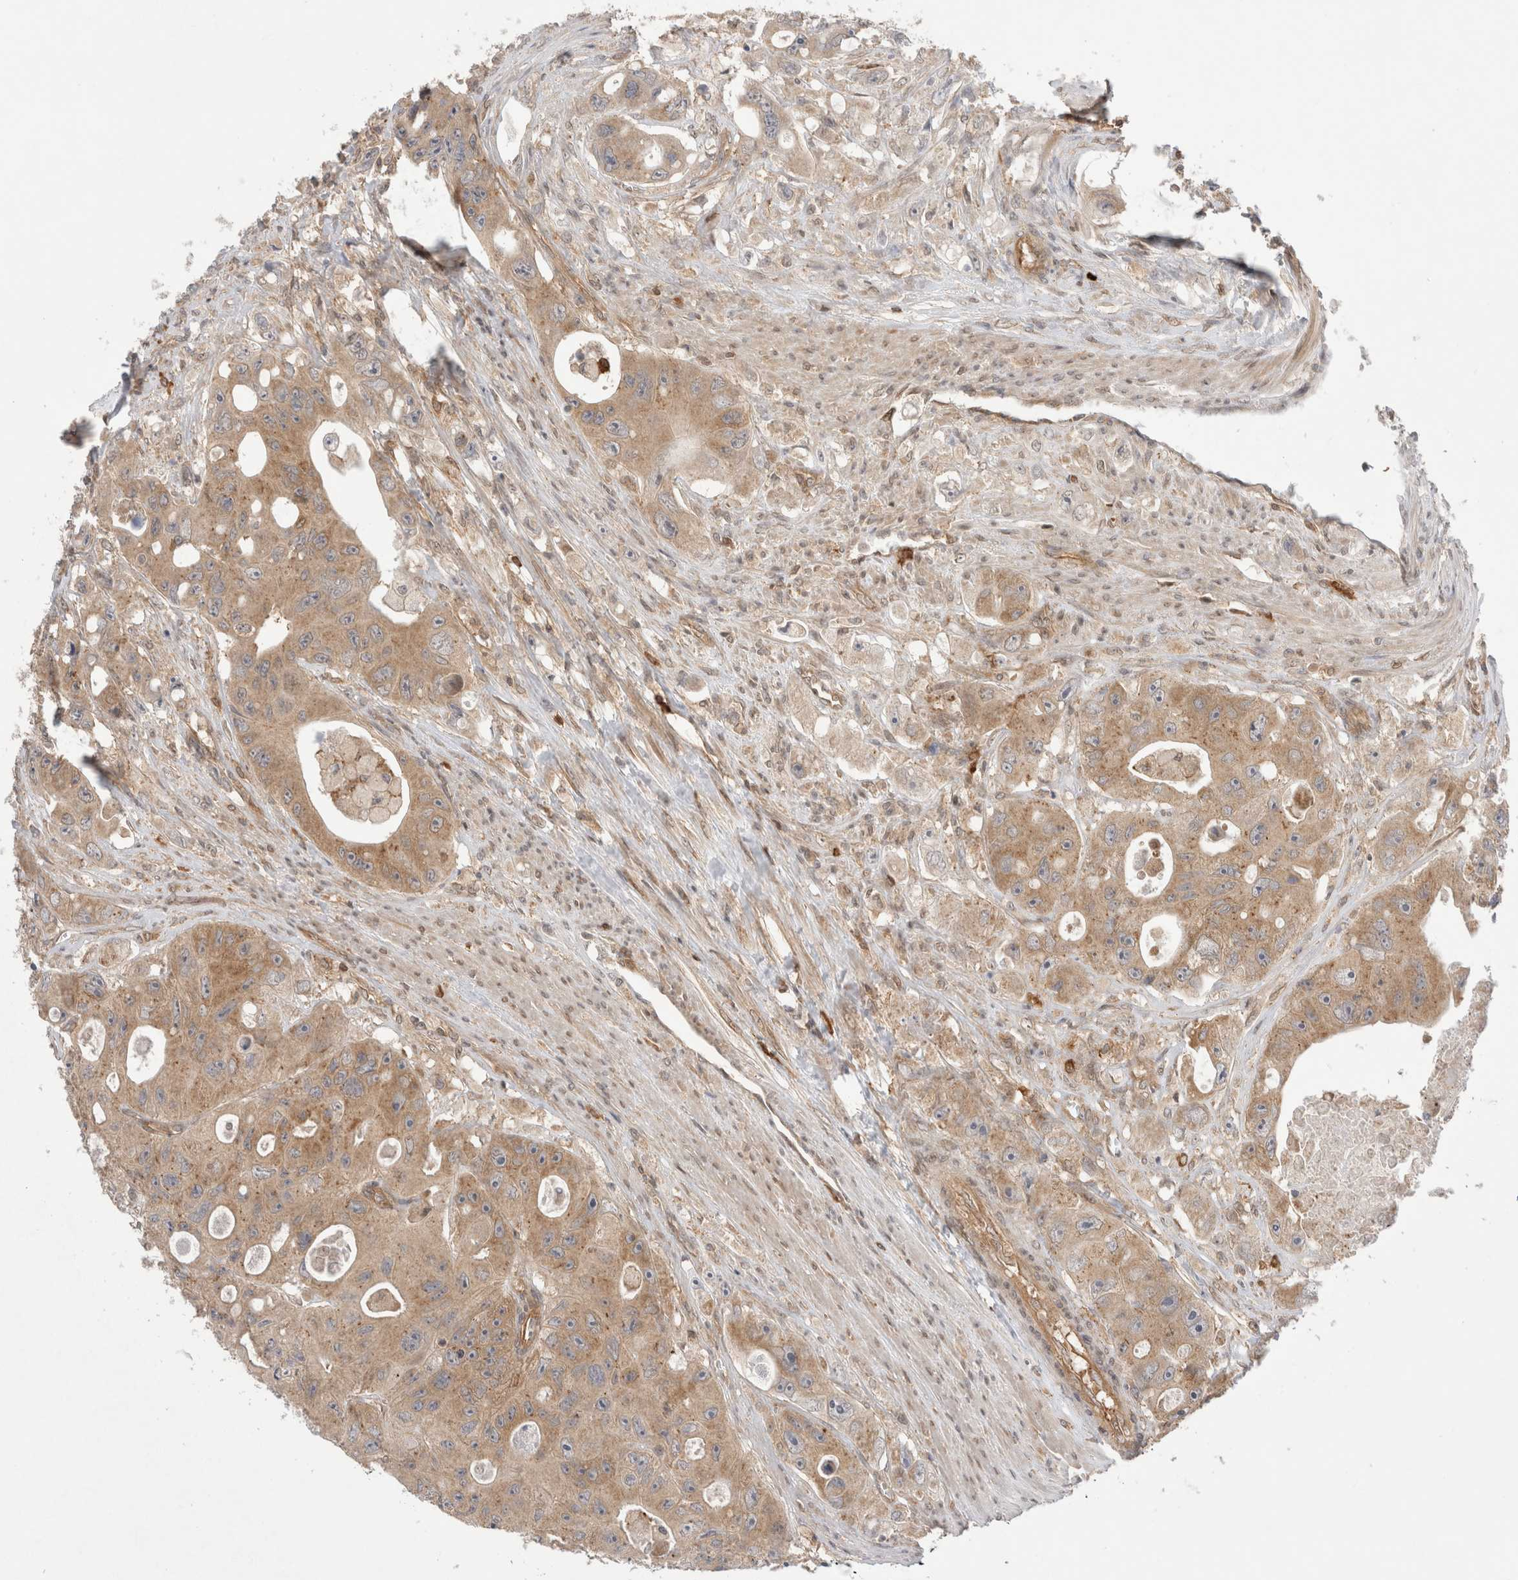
{"staining": {"intensity": "moderate", "quantity": ">75%", "location": "cytoplasmic/membranous"}, "tissue": "colorectal cancer", "cell_type": "Tumor cells", "image_type": "cancer", "snomed": [{"axis": "morphology", "description": "Adenocarcinoma, NOS"}, {"axis": "topography", "description": "Colon"}], "caption": "Immunohistochemistry (IHC) photomicrograph of neoplastic tissue: human adenocarcinoma (colorectal) stained using immunohistochemistry (IHC) displays medium levels of moderate protein expression localized specifically in the cytoplasmic/membranous of tumor cells, appearing as a cytoplasmic/membranous brown color.", "gene": "NFKB1", "patient": {"sex": "female", "age": 46}}